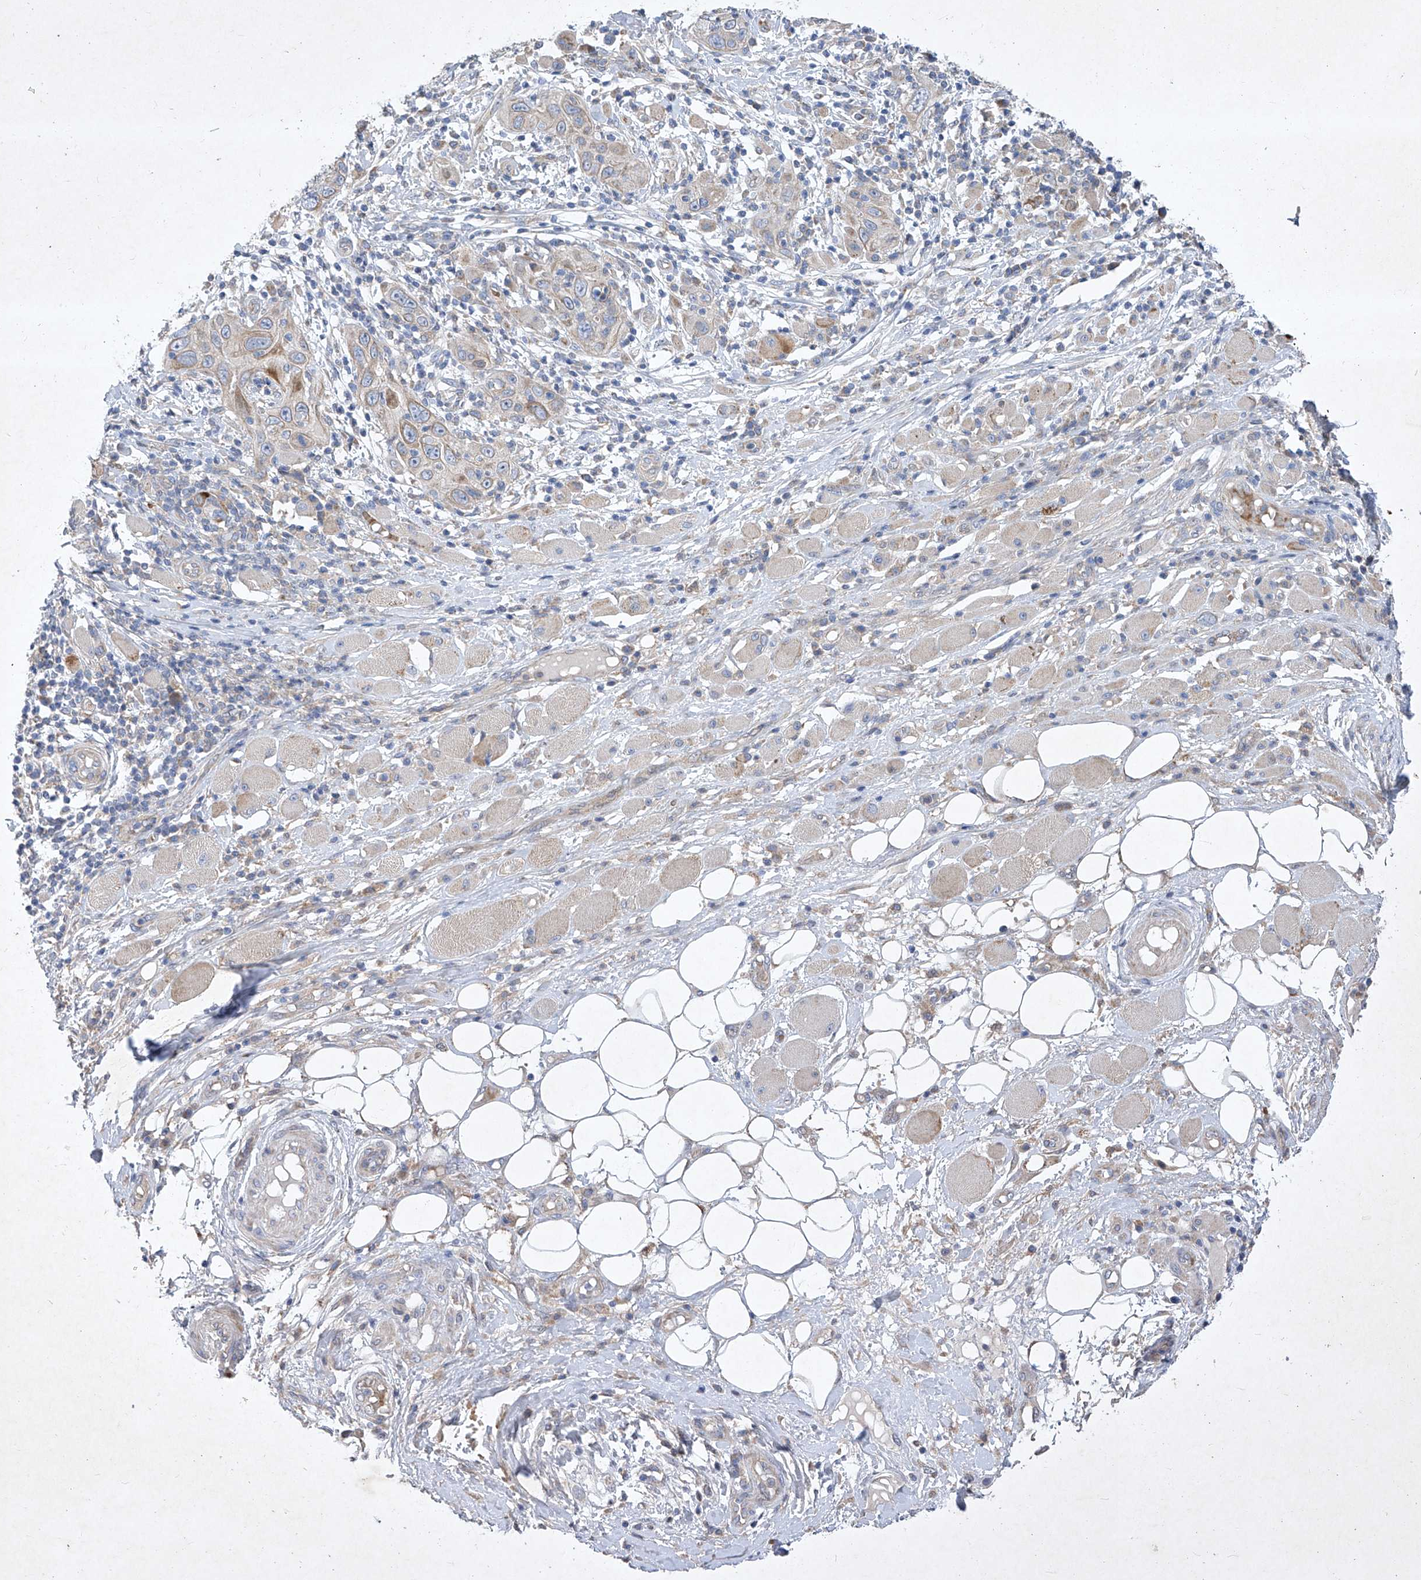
{"staining": {"intensity": "negative", "quantity": "none", "location": "none"}, "tissue": "skin cancer", "cell_type": "Tumor cells", "image_type": "cancer", "snomed": [{"axis": "morphology", "description": "Squamous cell carcinoma, NOS"}, {"axis": "topography", "description": "Skin"}], "caption": "Immunohistochemistry (IHC) photomicrograph of neoplastic tissue: human skin squamous cell carcinoma stained with DAB (3,3'-diaminobenzidine) exhibits no significant protein expression in tumor cells.", "gene": "COQ3", "patient": {"sex": "female", "age": 88}}